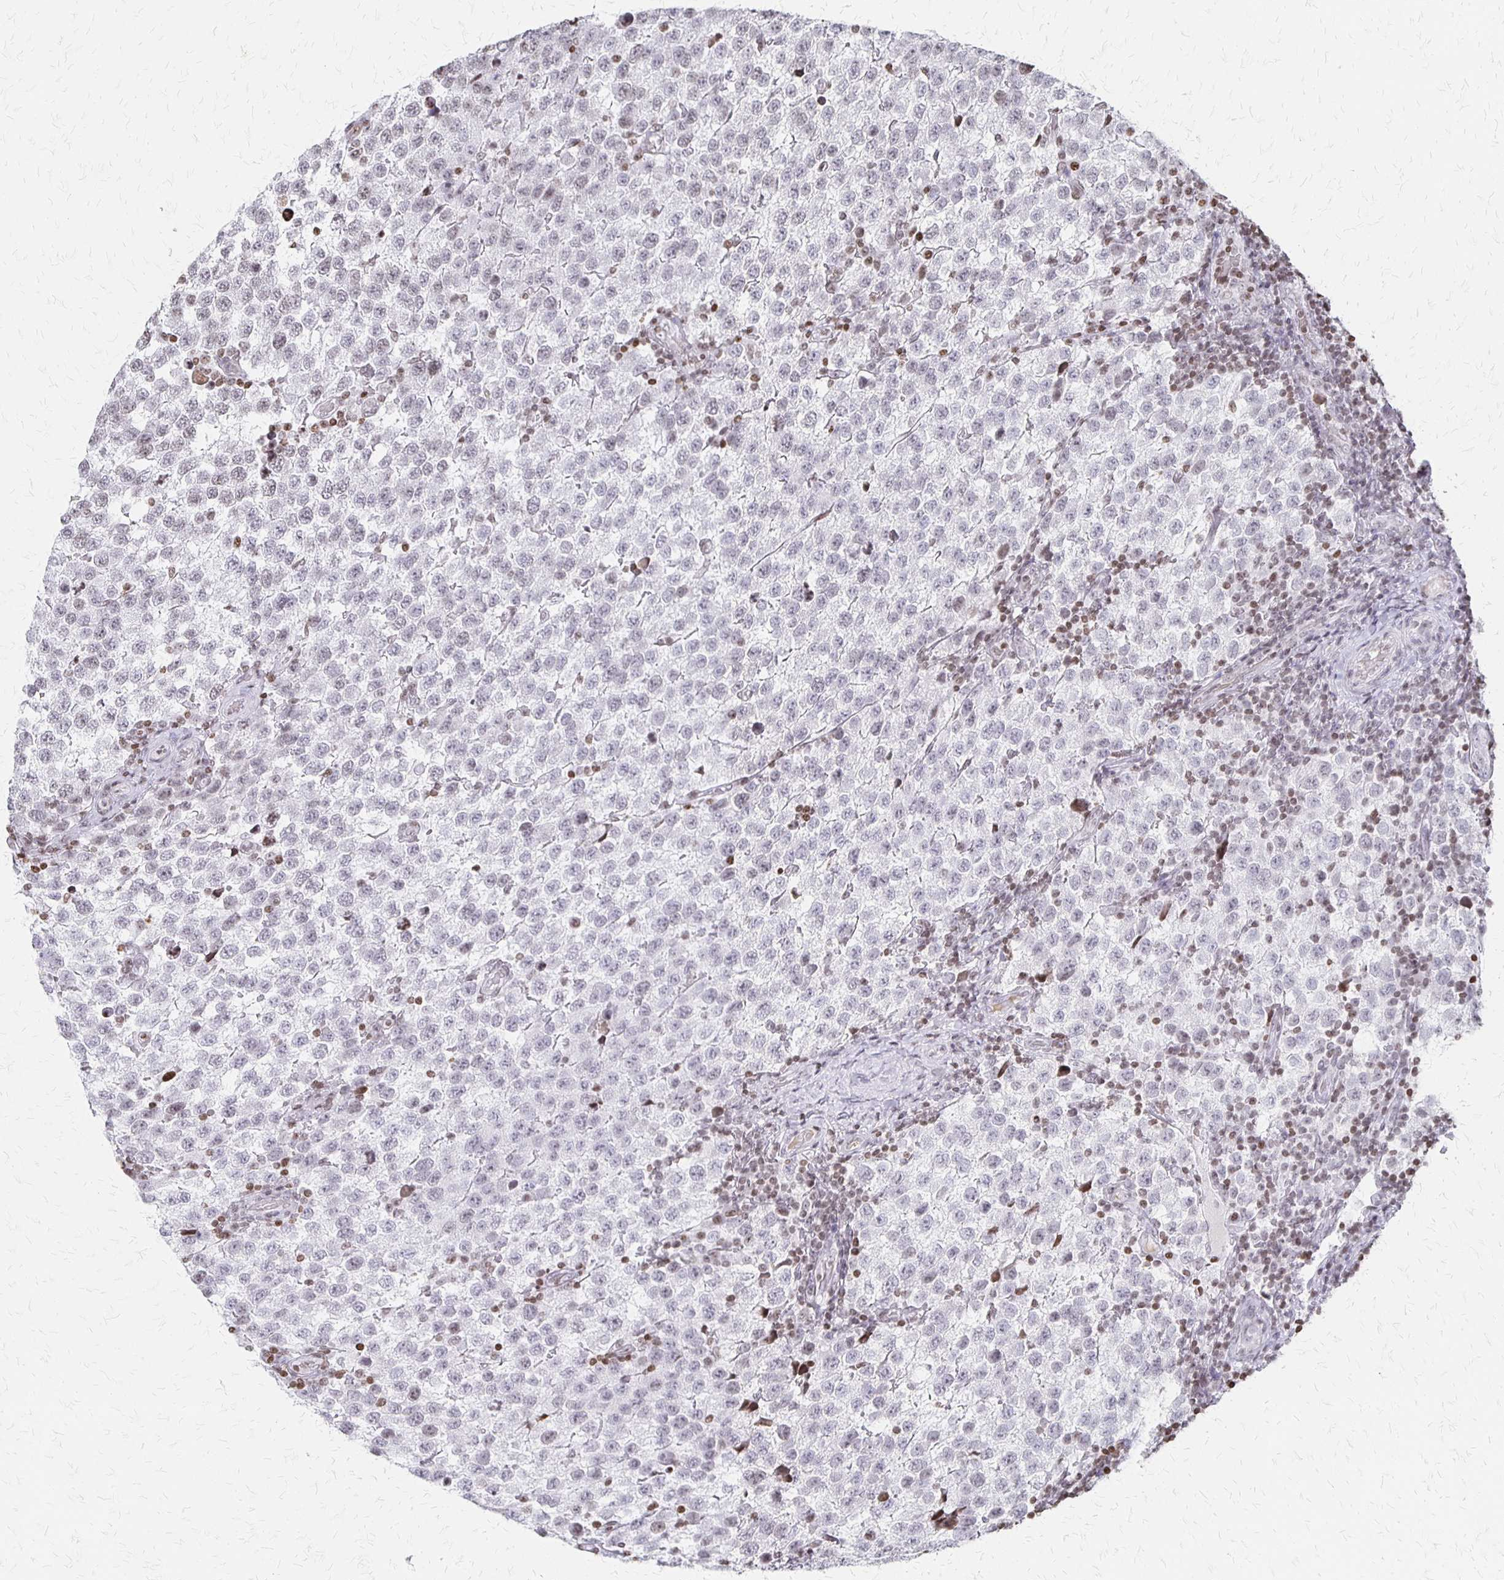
{"staining": {"intensity": "weak", "quantity": "25%-75%", "location": "nuclear"}, "tissue": "testis cancer", "cell_type": "Tumor cells", "image_type": "cancer", "snomed": [{"axis": "morphology", "description": "Seminoma, NOS"}, {"axis": "topography", "description": "Testis"}], "caption": "About 25%-75% of tumor cells in human testis seminoma demonstrate weak nuclear protein staining as visualized by brown immunohistochemical staining.", "gene": "ZNF280C", "patient": {"sex": "male", "age": 34}}